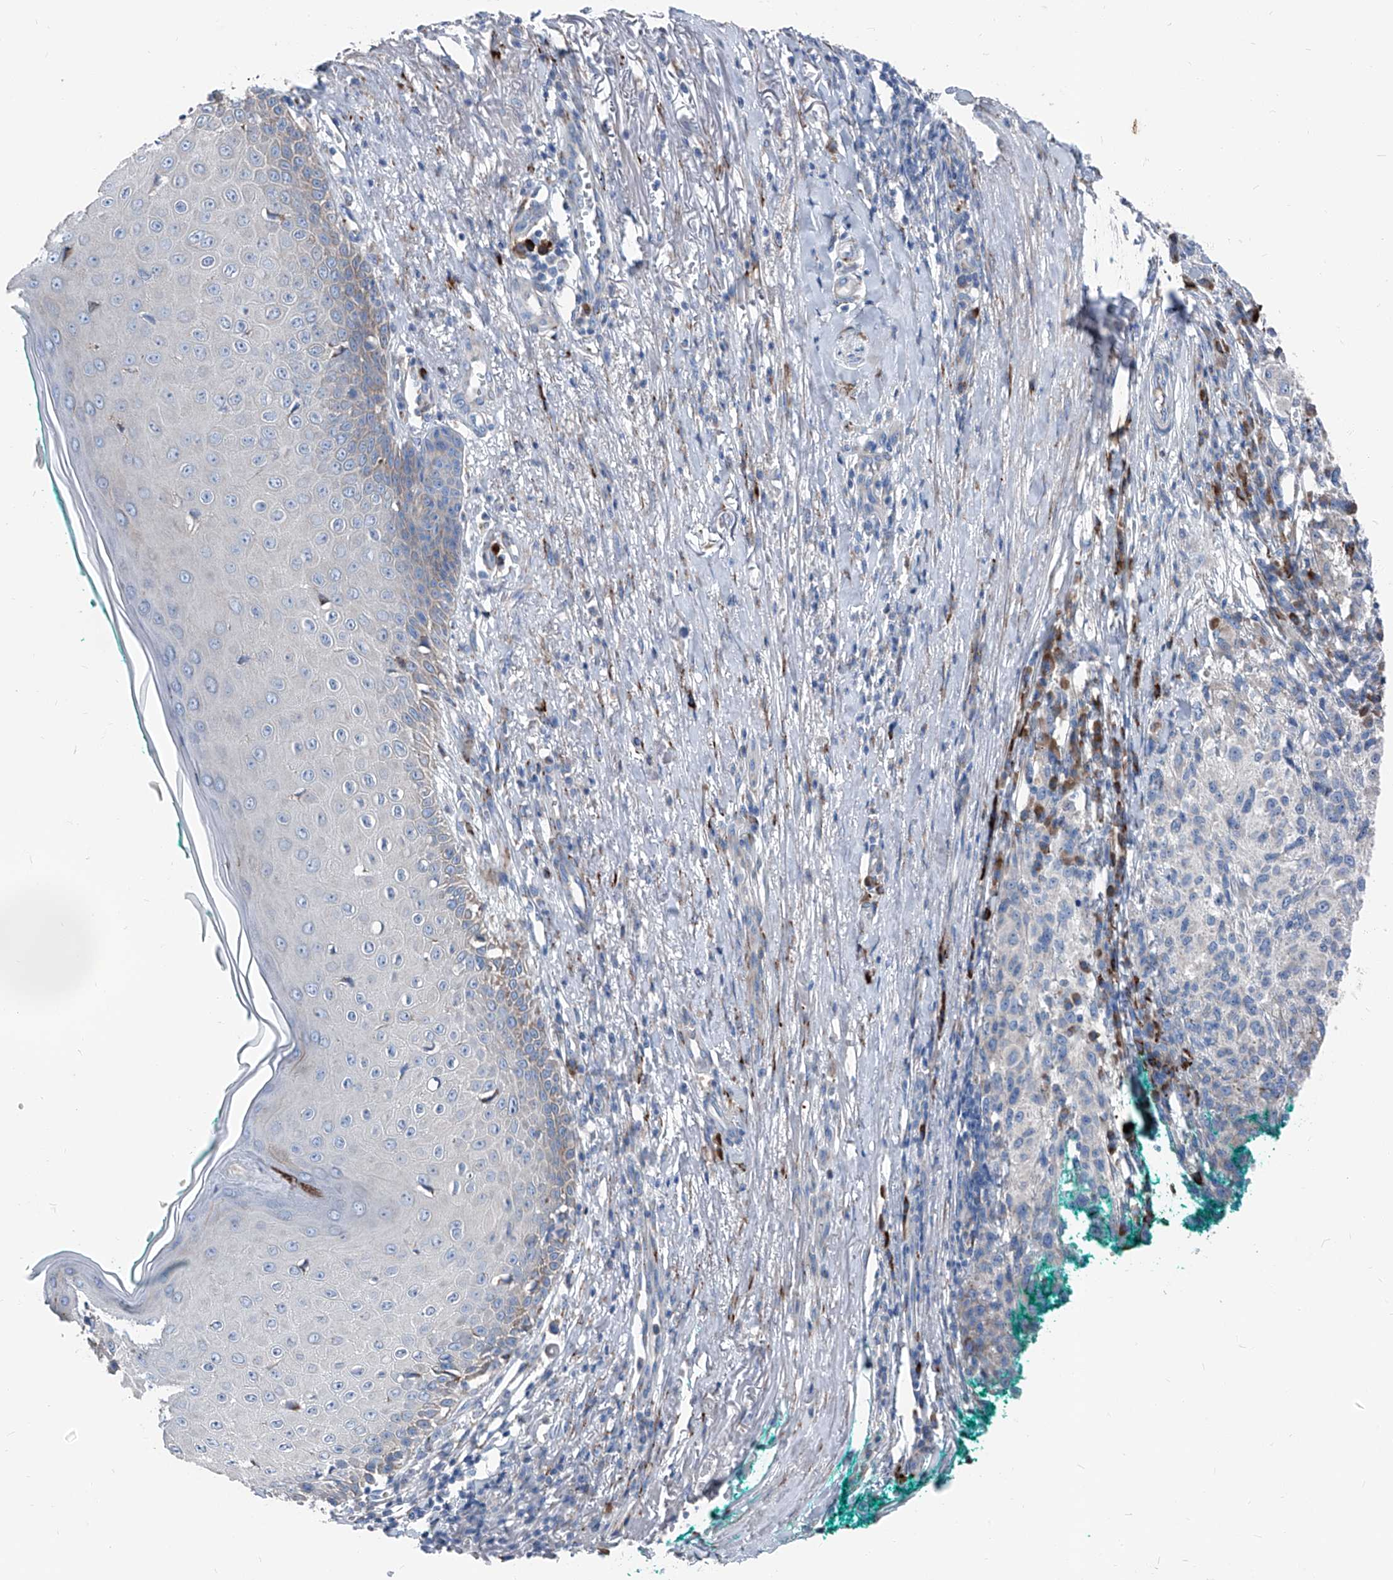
{"staining": {"intensity": "negative", "quantity": "none", "location": "none"}, "tissue": "melanoma", "cell_type": "Tumor cells", "image_type": "cancer", "snomed": [{"axis": "morphology", "description": "Necrosis, NOS"}, {"axis": "morphology", "description": "Malignant melanoma, NOS"}, {"axis": "topography", "description": "Skin"}], "caption": "Photomicrograph shows no significant protein expression in tumor cells of malignant melanoma.", "gene": "IFI27", "patient": {"sex": "female", "age": 87}}